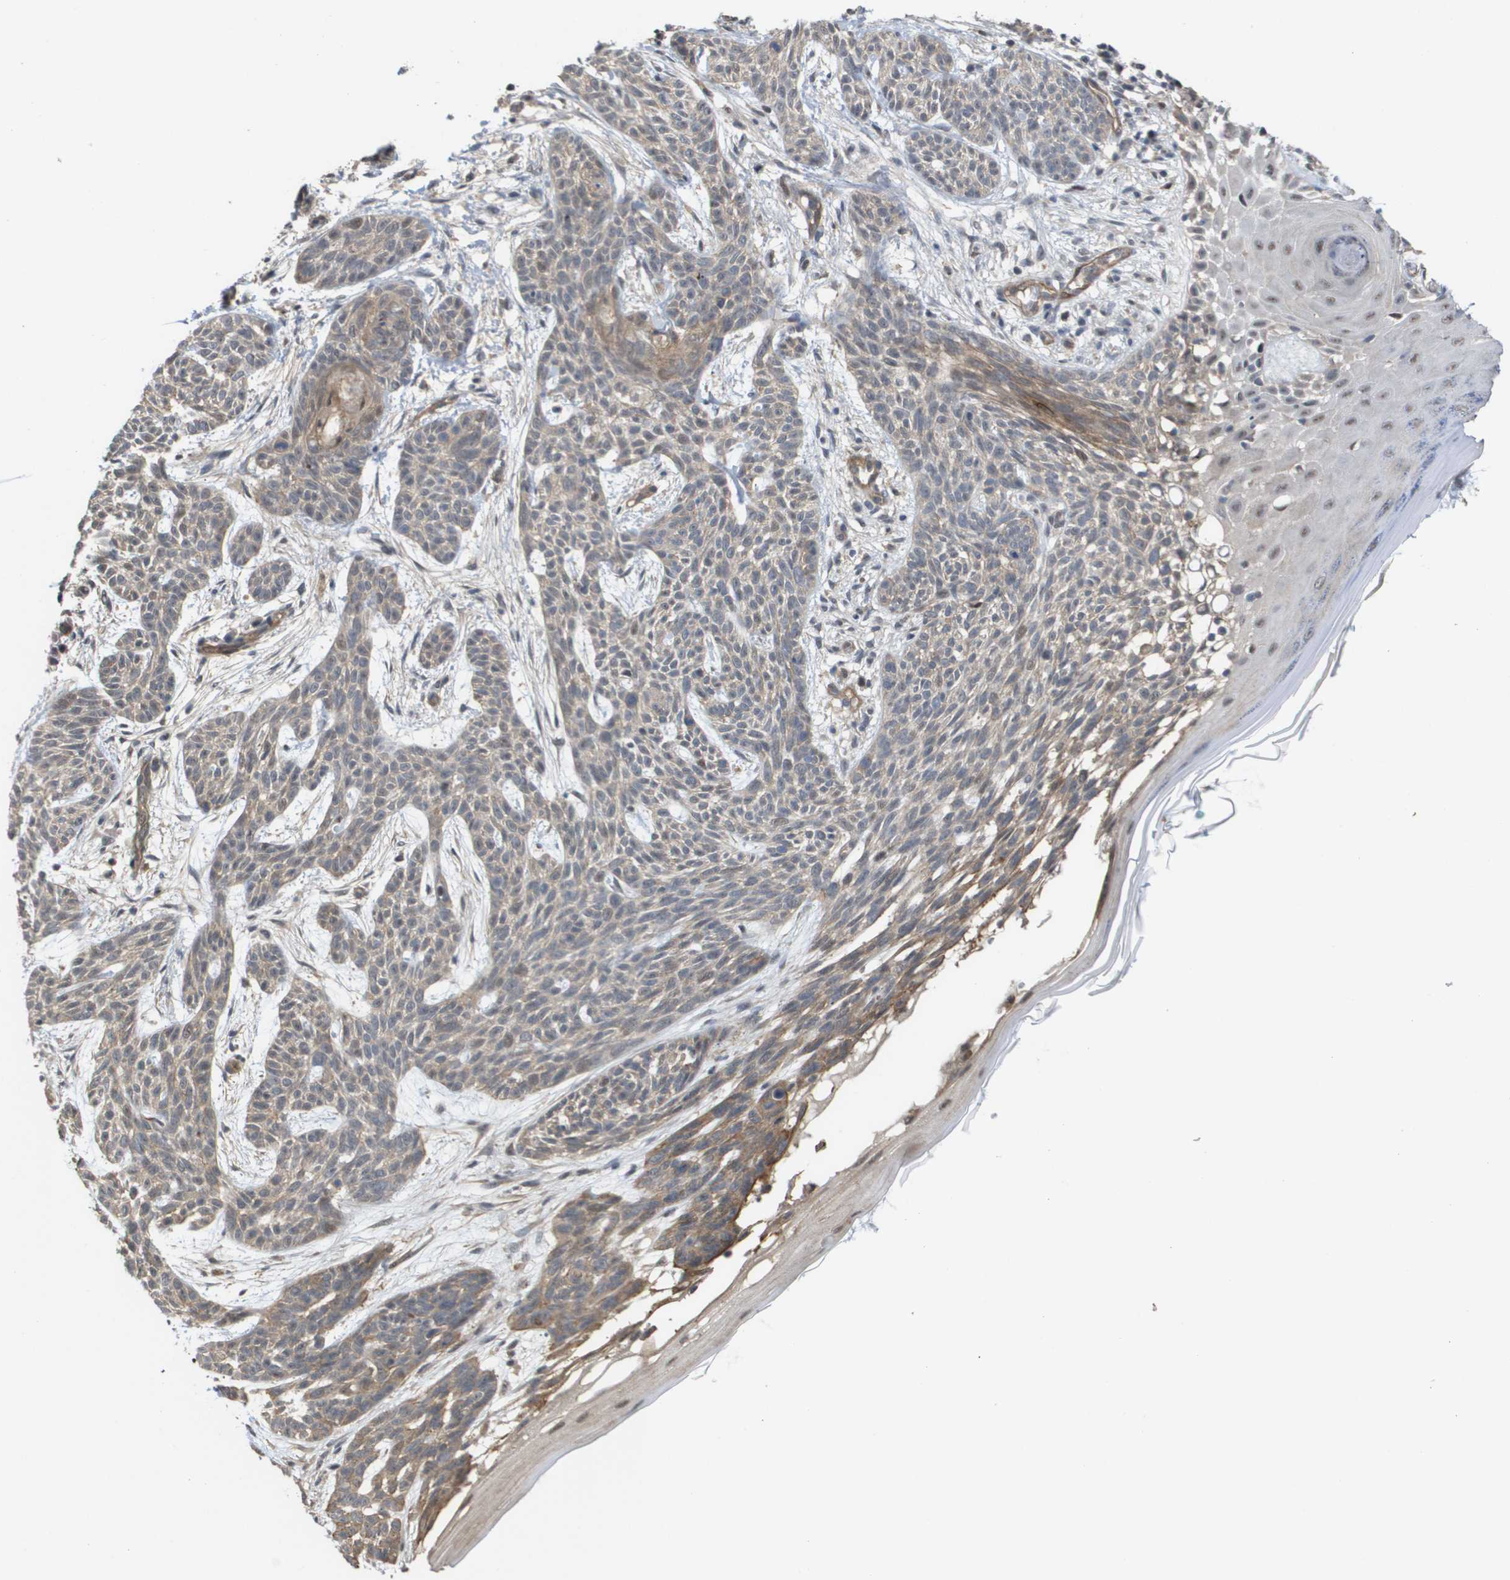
{"staining": {"intensity": "negative", "quantity": "none", "location": "none"}, "tissue": "skin cancer", "cell_type": "Tumor cells", "image_type": "cancer", "snomed": [{"axis": "morphology", "description": "Basal cell carcinoma"}, {"axis": "topography", "description": "Skin"}], "caption": "Histopathology image shows no protein positivity in tumor cells of basal cell carcinoma (skin) tissue.", "gene": "RNF112", "patient": {"sex": "female", "age": 59}}